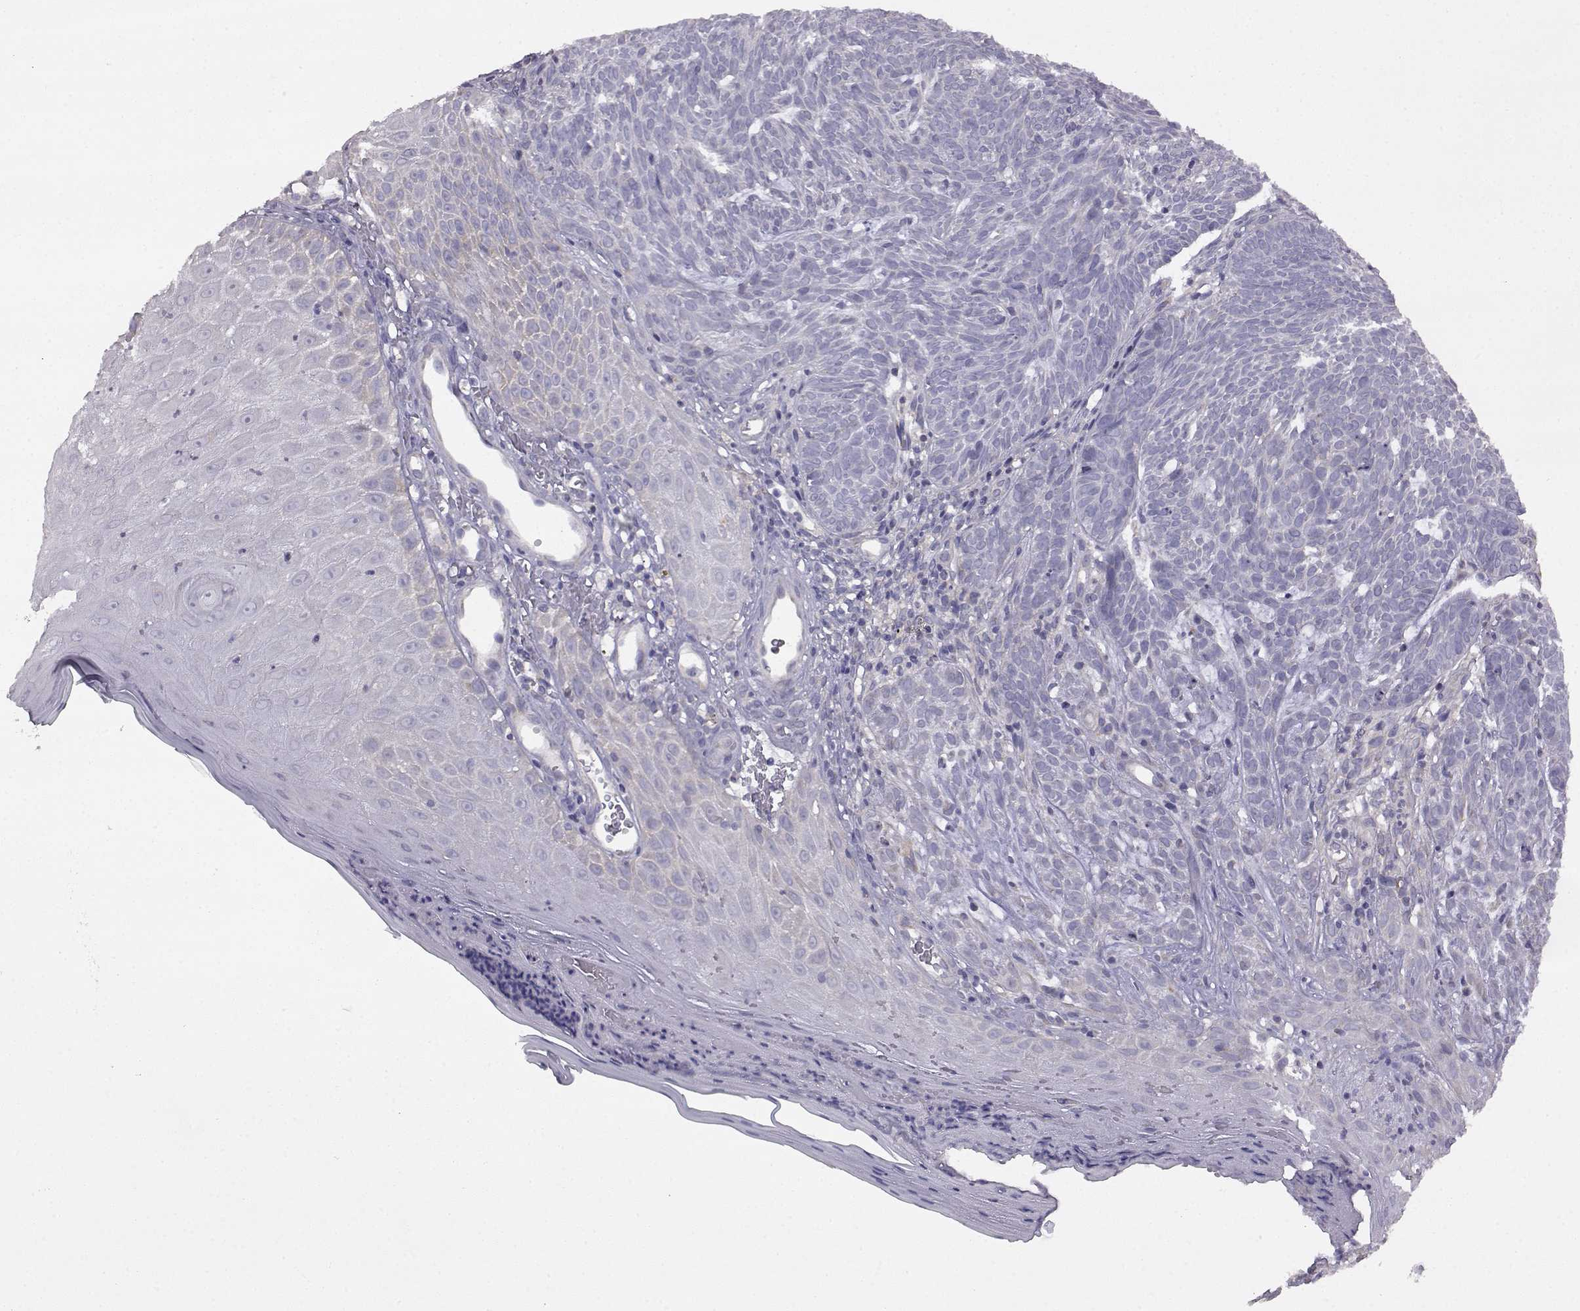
{"staining": {"intensity": "negative", "quantity": "none", "location": "none"}, "tissue": "skin cancer", "cell_type": "Tumor cells", "image_type": "cancer", "snomed": [{"axis": "morphology", "description": "Basal cell carcinoma"}, {"axis": "topography", "description": "Skin"}], "caption": "Tumor cells show no significant protein staining in basal cell carcinoma (skin). (DAB immunohistochemistry with hematoxylin counter stain).", "gene": "DDC", "patient": {"sex": "male", "age": 59}}